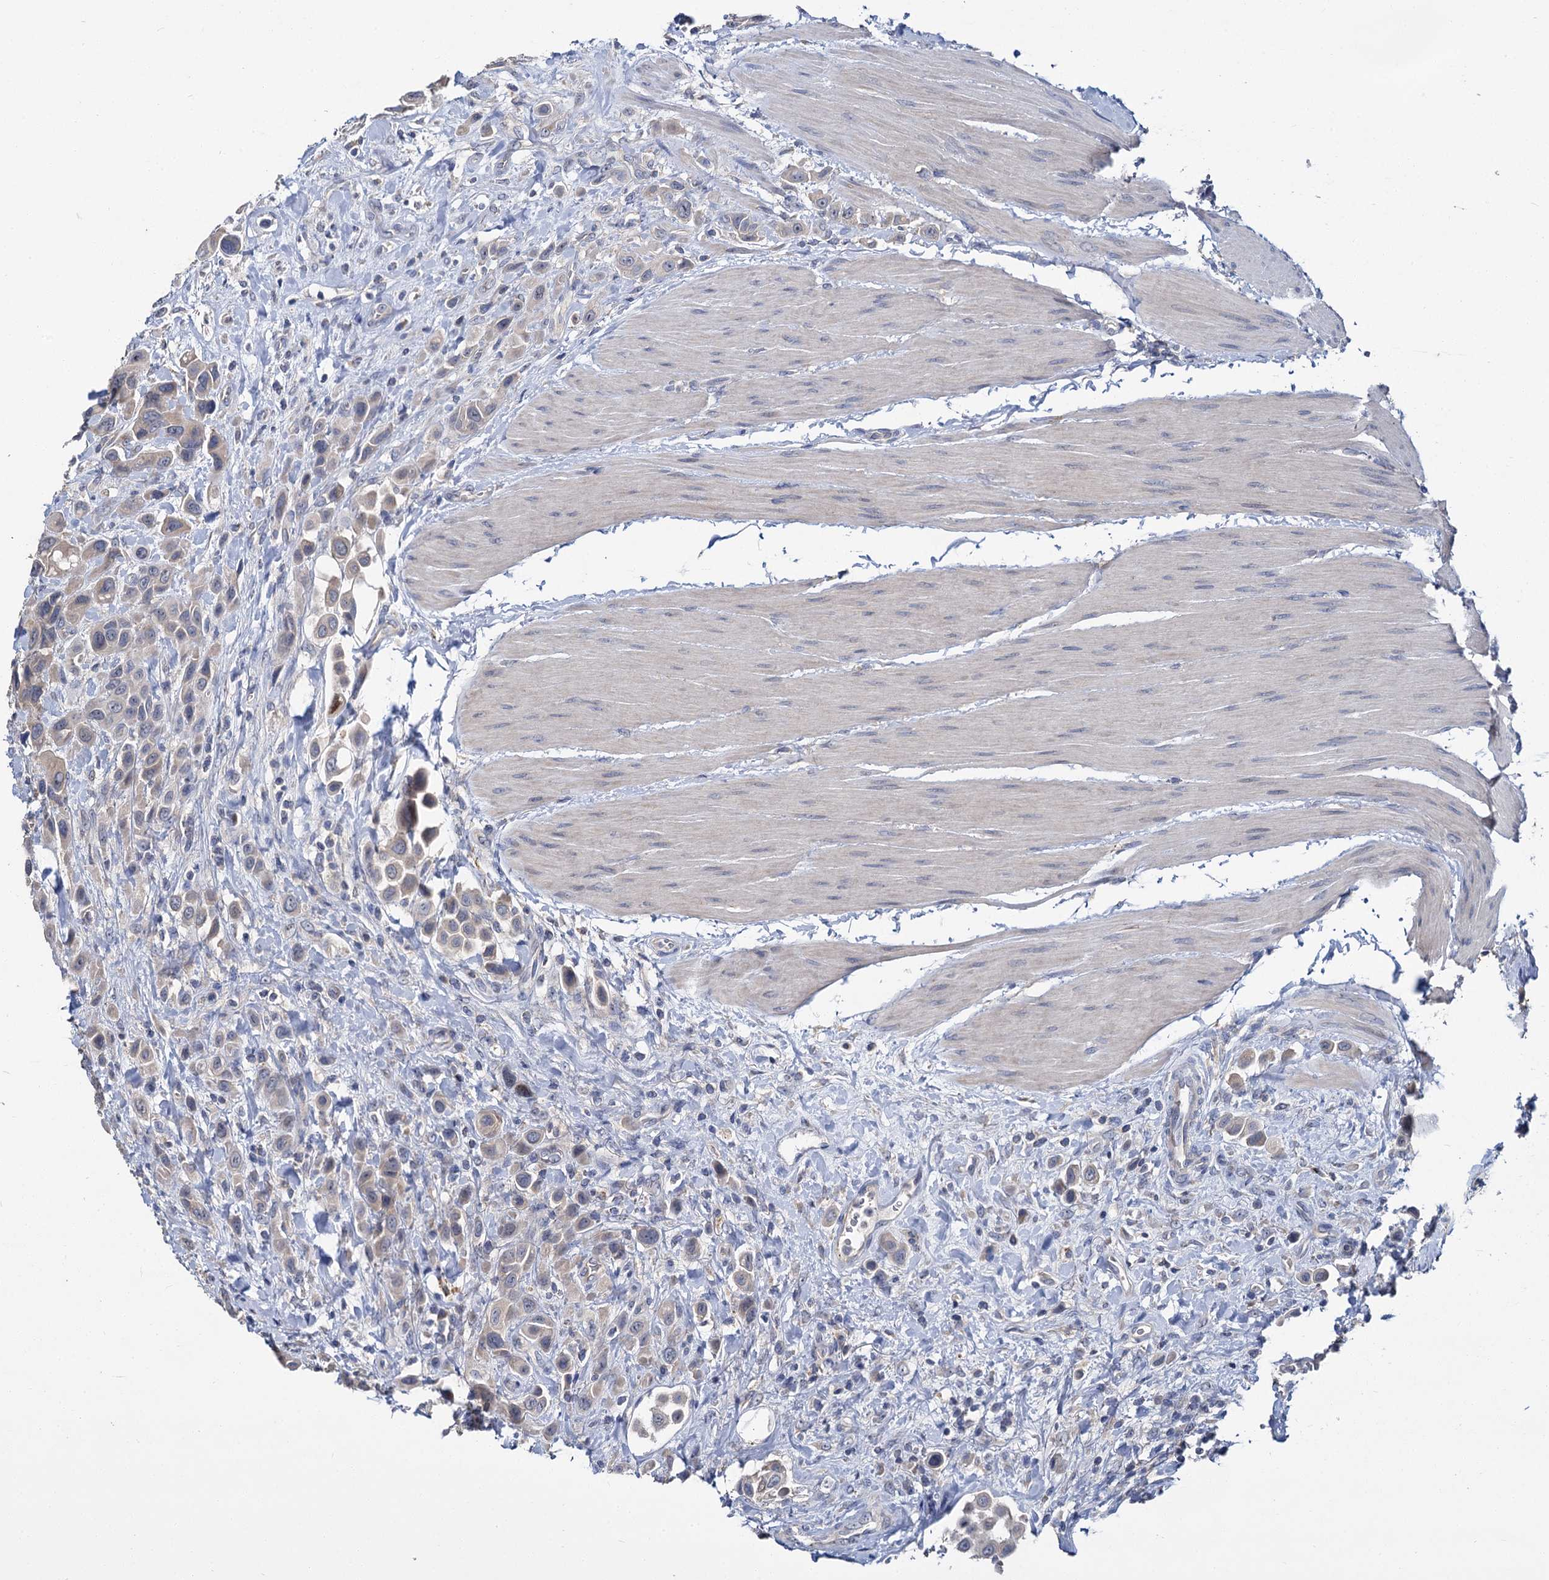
{"staining": {"intensity": "weak", "quantity": "25%-75%", "location": "cytoplasmic/membranous"}, "tissue": "urothelial cancer", "cell_type": "Tumor cells", "image_type": "cancer", "snomed": [{"axis": "morphology", "description": "Urothelial carcinoma, High grade"}, {"axis": "topography", "description": "Urinary bladder"}], "caption": "Human urothelial cancer stained with a brown dye displays weak cytoplasmic/membranous positive staining in approximately 25%-75% of tumor cells.", "gene": "ATP9A", "patient": {"sex": "male", "age": 50}}